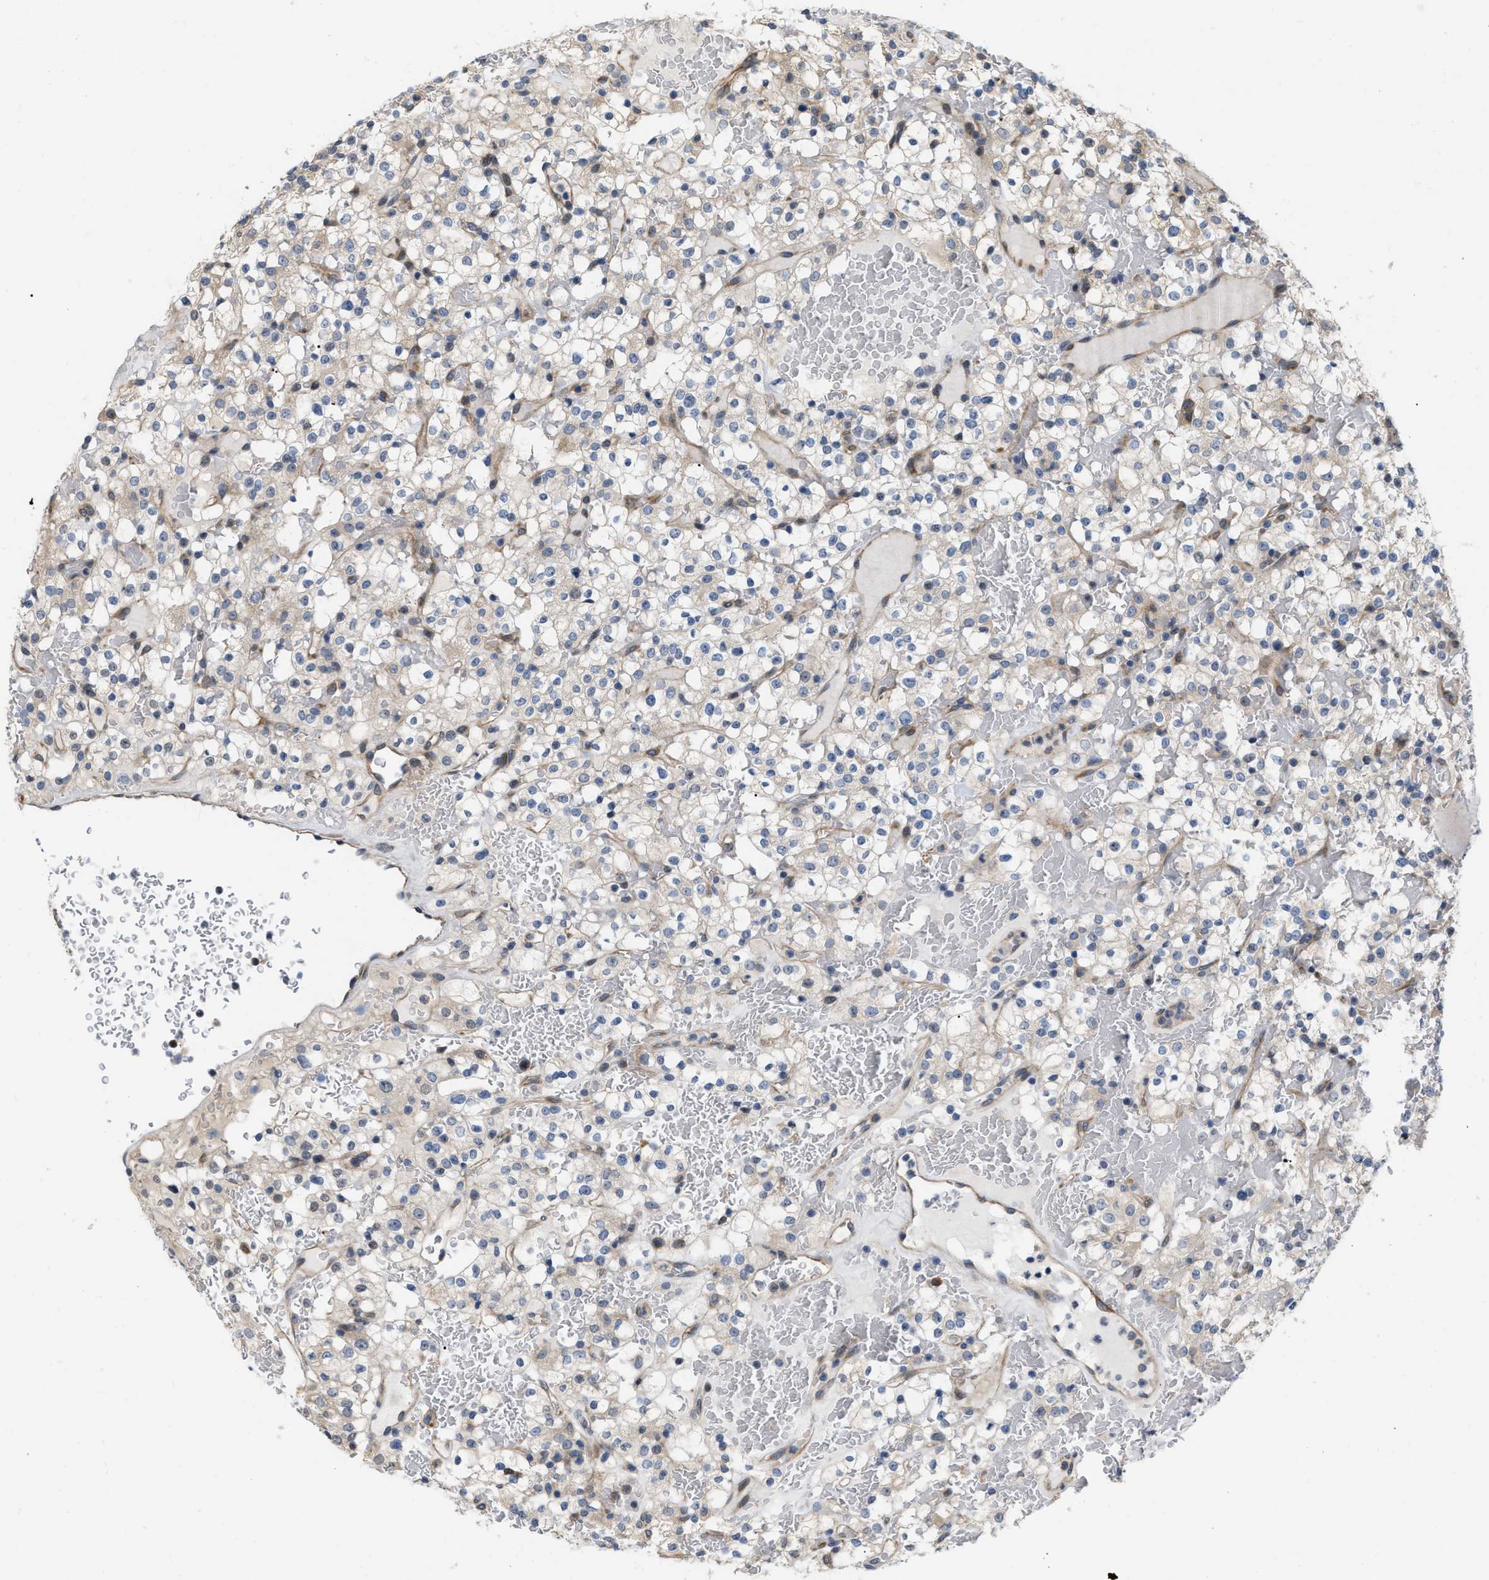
{"staining": {"intensity": "negative", "quantity": "none", "location": "none"}, "tissue": "renal cancer", "cell_type": "Tumor cells", "image_type": "cancer", "snomed": [{"axis": "morphology", "description": "Normal tissue, NOS"}, {"axis": "morphology", "description": "Adenocarcinoma, NOS"}, {"axis": "topography", "description": "Kidney"}], "caption": "Image shows no protein positivity in tumor cells of renal cancer tissue. (DAB (3,3'-diaminobenzidine) immunohistochemistry with hematoxylin counter stain).", "gene": "CSNK1A1", "patient": {"sex": "female", "age": 72}}